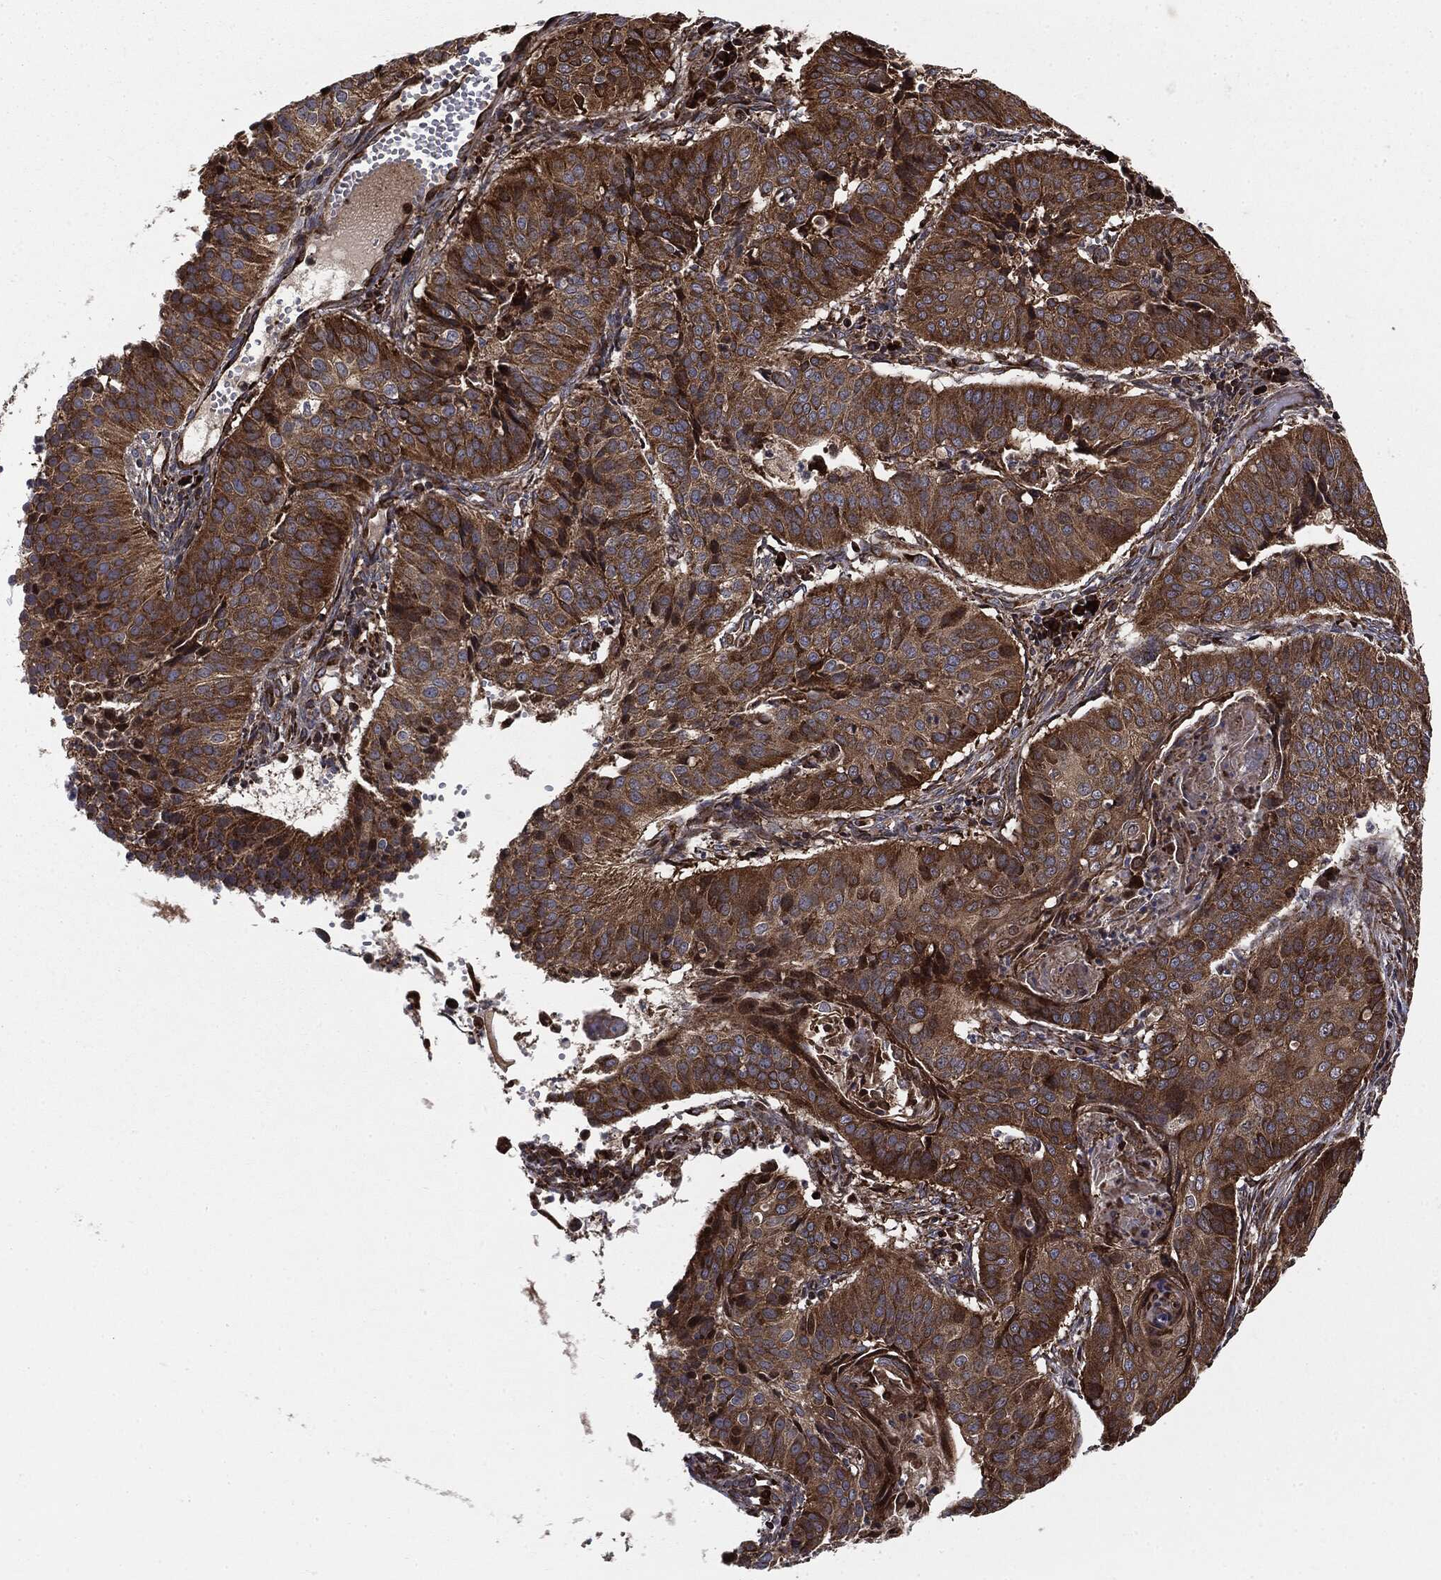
{"staining": {"intensity": "strong", "quantity": ">75%", "location": "cytoplasmic/membranous"}, "tissue": "cervical cancer", "cell_type": "Tumor cells", "image_type": "cancer", "snomed": [{"axis": "morphology", "description": "Normal tissue, NOS"}, {"axis": "morphology", "description": "Squamous cell carcinoma, NOS"}, {"axis": "topography", "description": "Cervix"}], "caption": "Tumor cells display high levels of strong cytoplasmic/membranous expression in about >75% of cells in human squamous cell carcinoma (cervical).", "gene": "CYLD", "patient": {"sex": "female", "age": 39}}